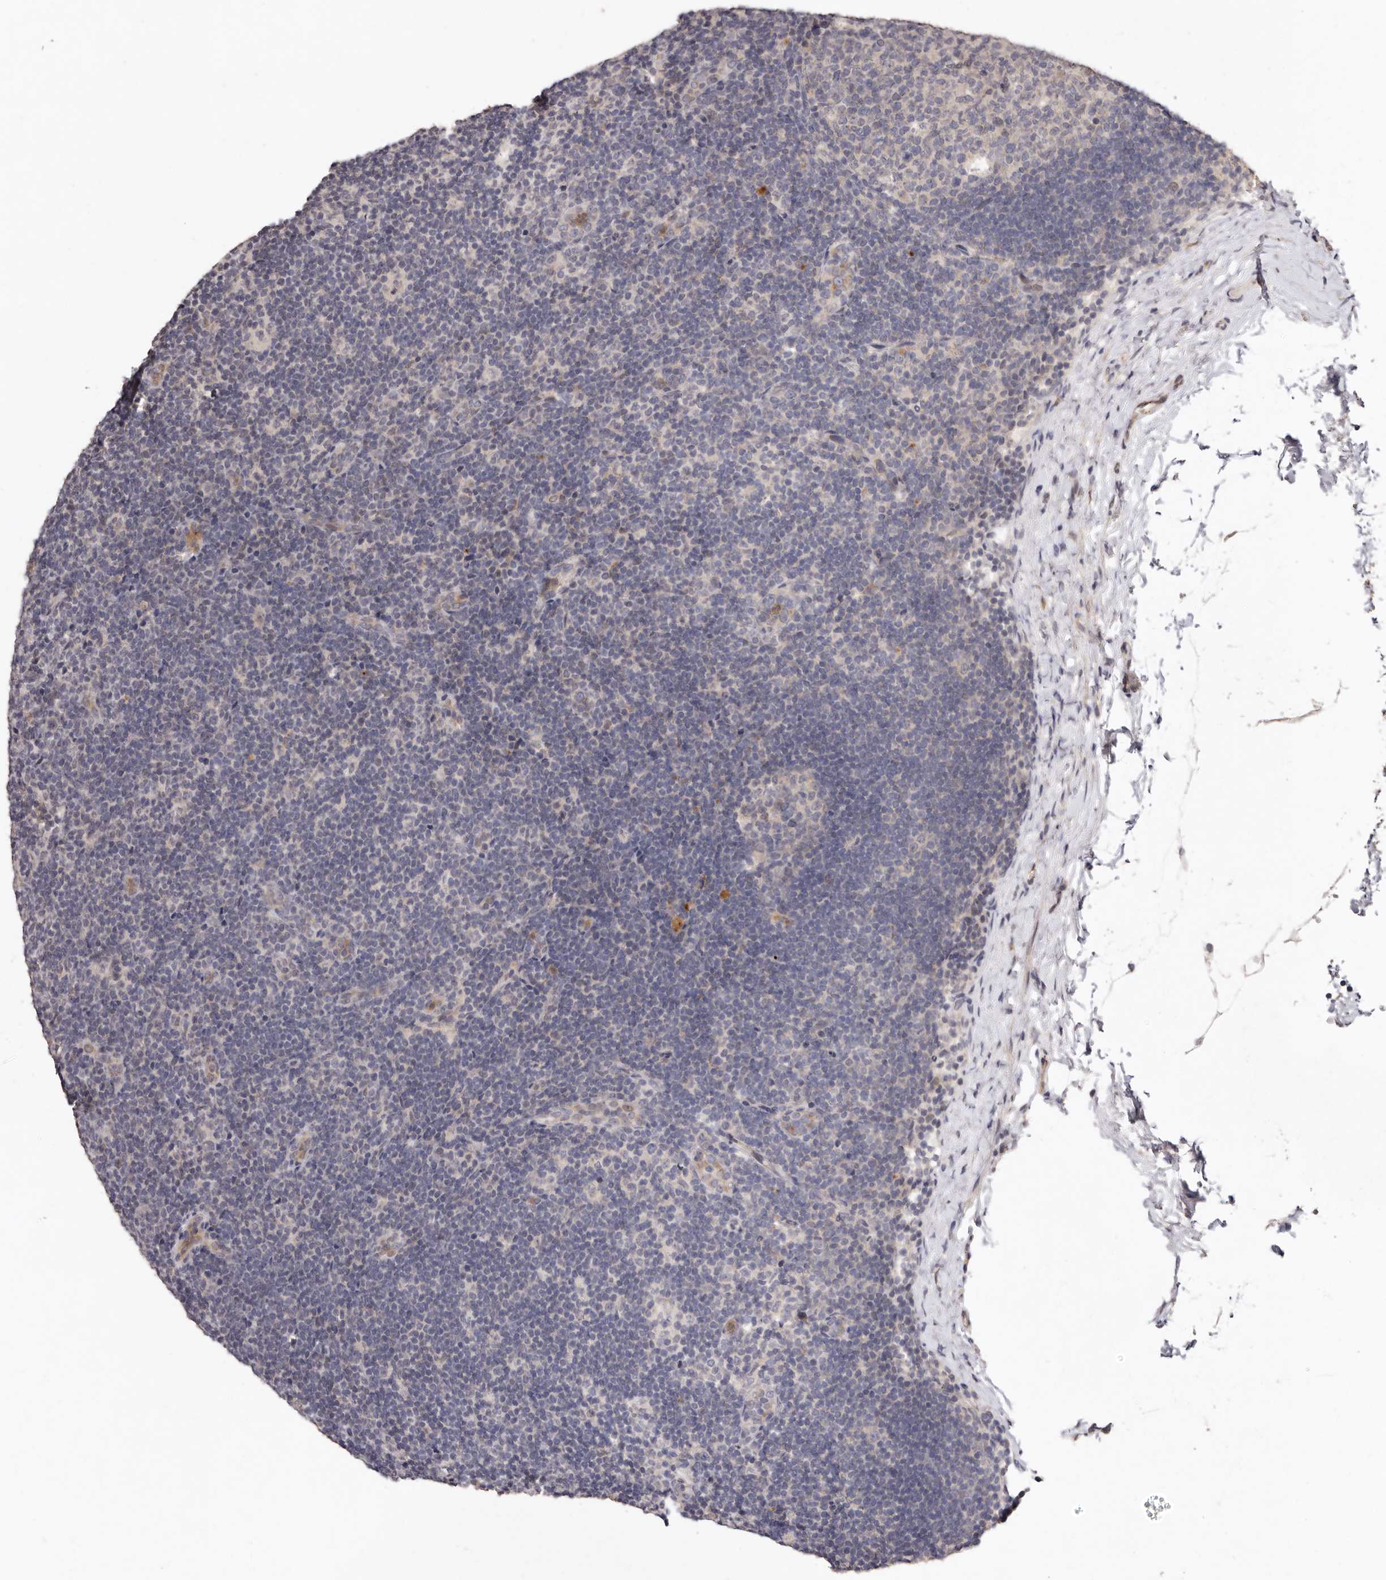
{"staining": {"intensity": "negative", "quantity": "none", "location": "none"}, "tissue": "lymph node", "cell_type": "Germinal center cells", "image_type": "normal", "snomed": [{"axis": "morphology", "description": "Normal tissue, NOS"}, {"axis": "topography", "description": "Lymph node"}], "caption": "Immunohistochemistry (IHC) of benign human lymph node shows no positivity in germinal center cells. (Stains: DAB immunohistochemistry with hematoxylin counter stain, Microscopy: brightfield microscopy at high magnification).", "gene": "SULT1E1", "patient": {"sex": "female", "age": 22}}